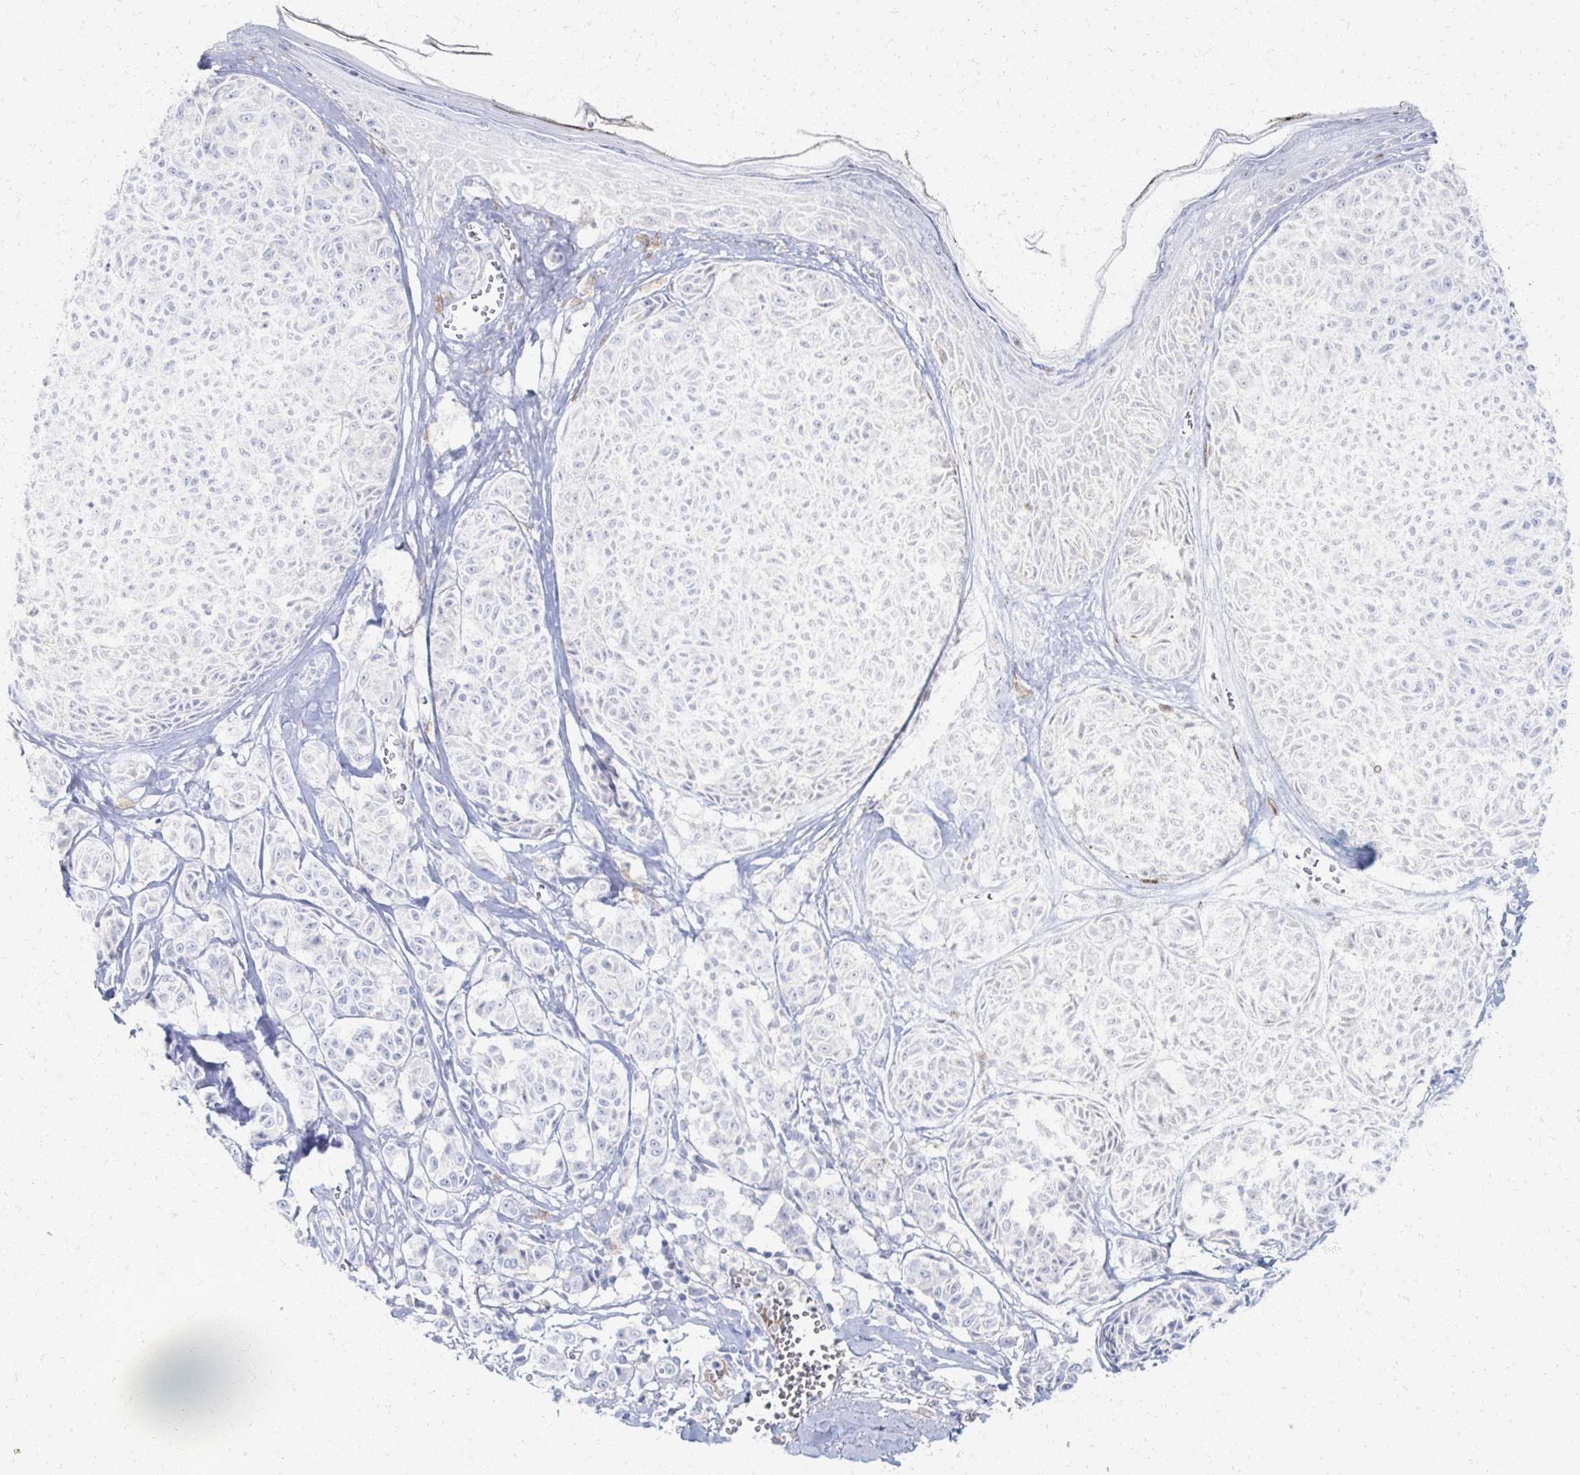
{"staining": {"intensity": "negative", "quantity": "none", "location": "none"}, "tissue": "melanoma", "cell_type": "Tumor cells", "image_type": "cancer", "snomed": [{"axis": "morphology", "description": "Malignant melanoma, NOS"}, {"axis": "topography", "description": "Skin"}], "caption": "The IHC micrograph has no significant positivity in tumor cells of malignant melanoma tissue.", "gene": "PRR20A", "patient": {"sex": "female", "age": 43}}